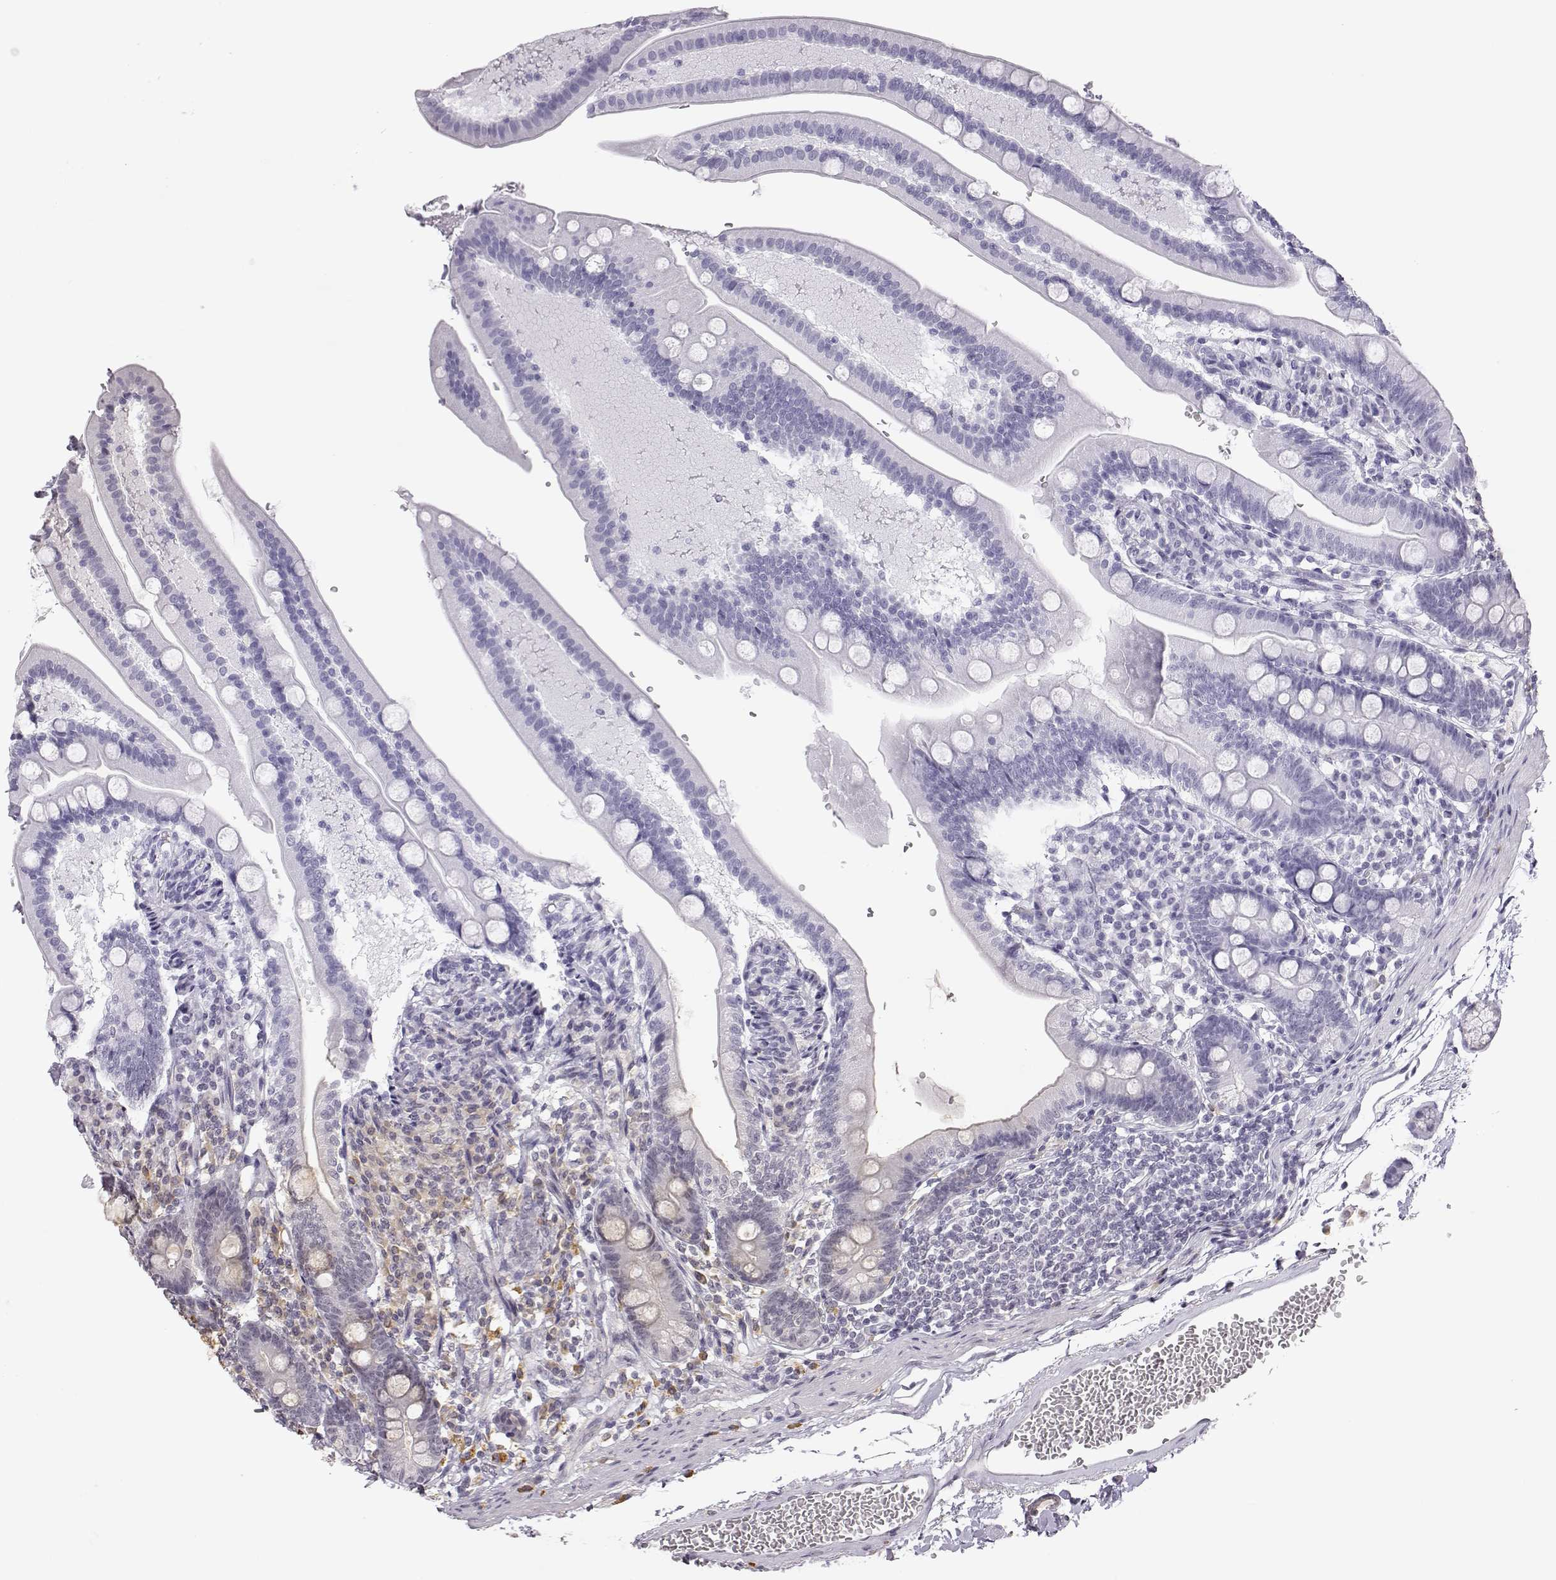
{"staining": {"intensity": "negative", "quantity": "none", "location": "none"}, "tissue": "duodenum", "cell_type": "Glandular cells", "image_type": "normal", "snomed": [{"axis": "morphology", "description": "Normal tissue, NOS"}, {"axis": "topography", "description": "Duodenum"}], "caption": "High power microscopy histopathology image of an immunohistochemistry micrograph of benign duodenum, revealing no significant staining in glandular cells.", "gene": "VGF", "patient": {"sex": "female", "age": 67}}